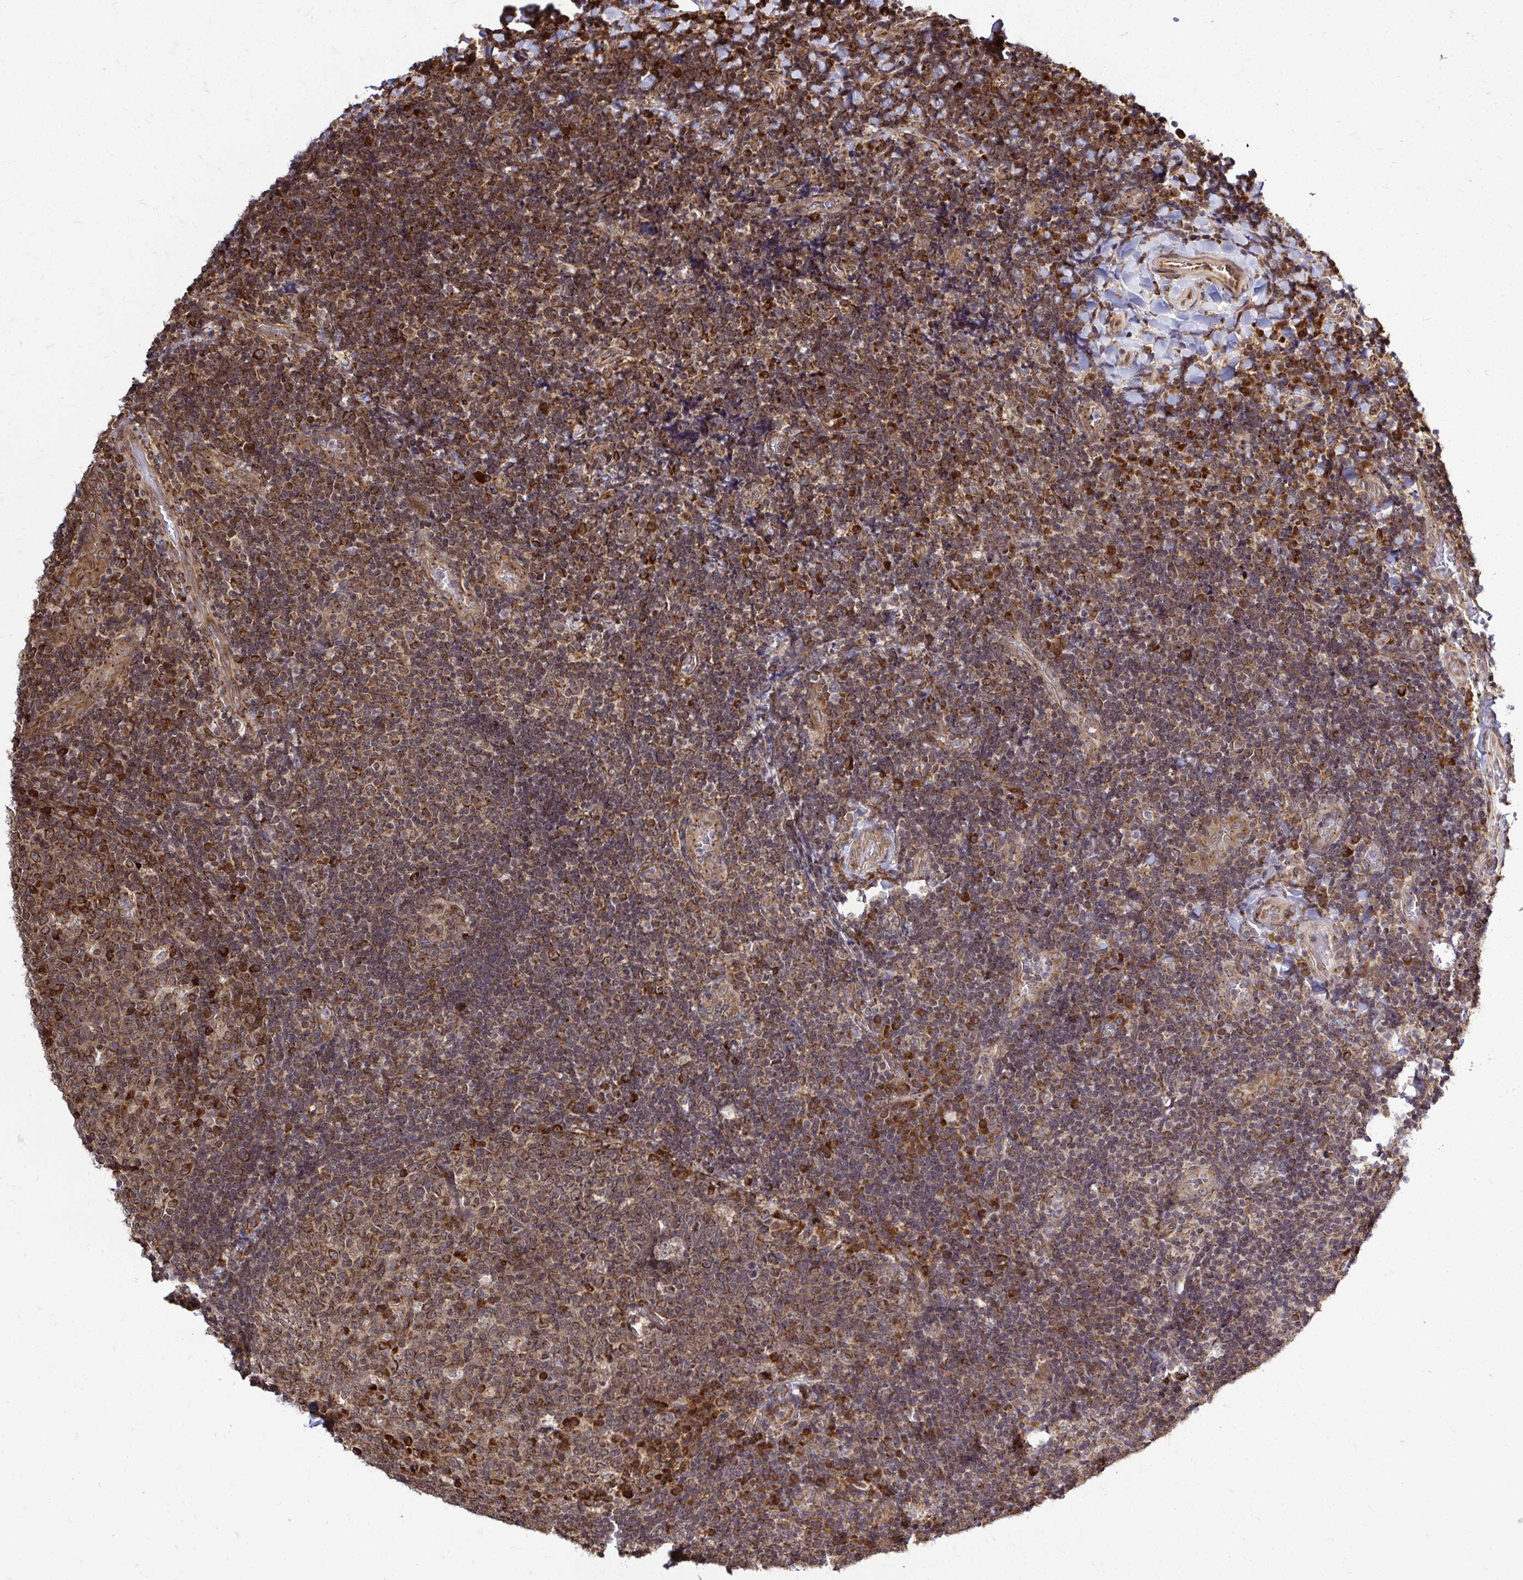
{"staining": {"intensity": "moderate", "quantity": ">75%", "location": "cytoplasmic/membranous"}, "tissue": "tonsil", "cell_type": "Germinal center cells", "image_type": "normal", "snomed": [{"axis": "morphology", "description": "Normal tissue, NOS"}, {"axis": "topography", "description": "Tonsil"}], "caption": "This image reveals benign tonsil stained with IHC to label a protein in brown. The cytoplasmic/membranous of germinal center cells show moderate positivity for the protein. Nuclei are counter-stained blue.", "gene": "FMR1", "patient": {"sex": "male", "age": 17}}